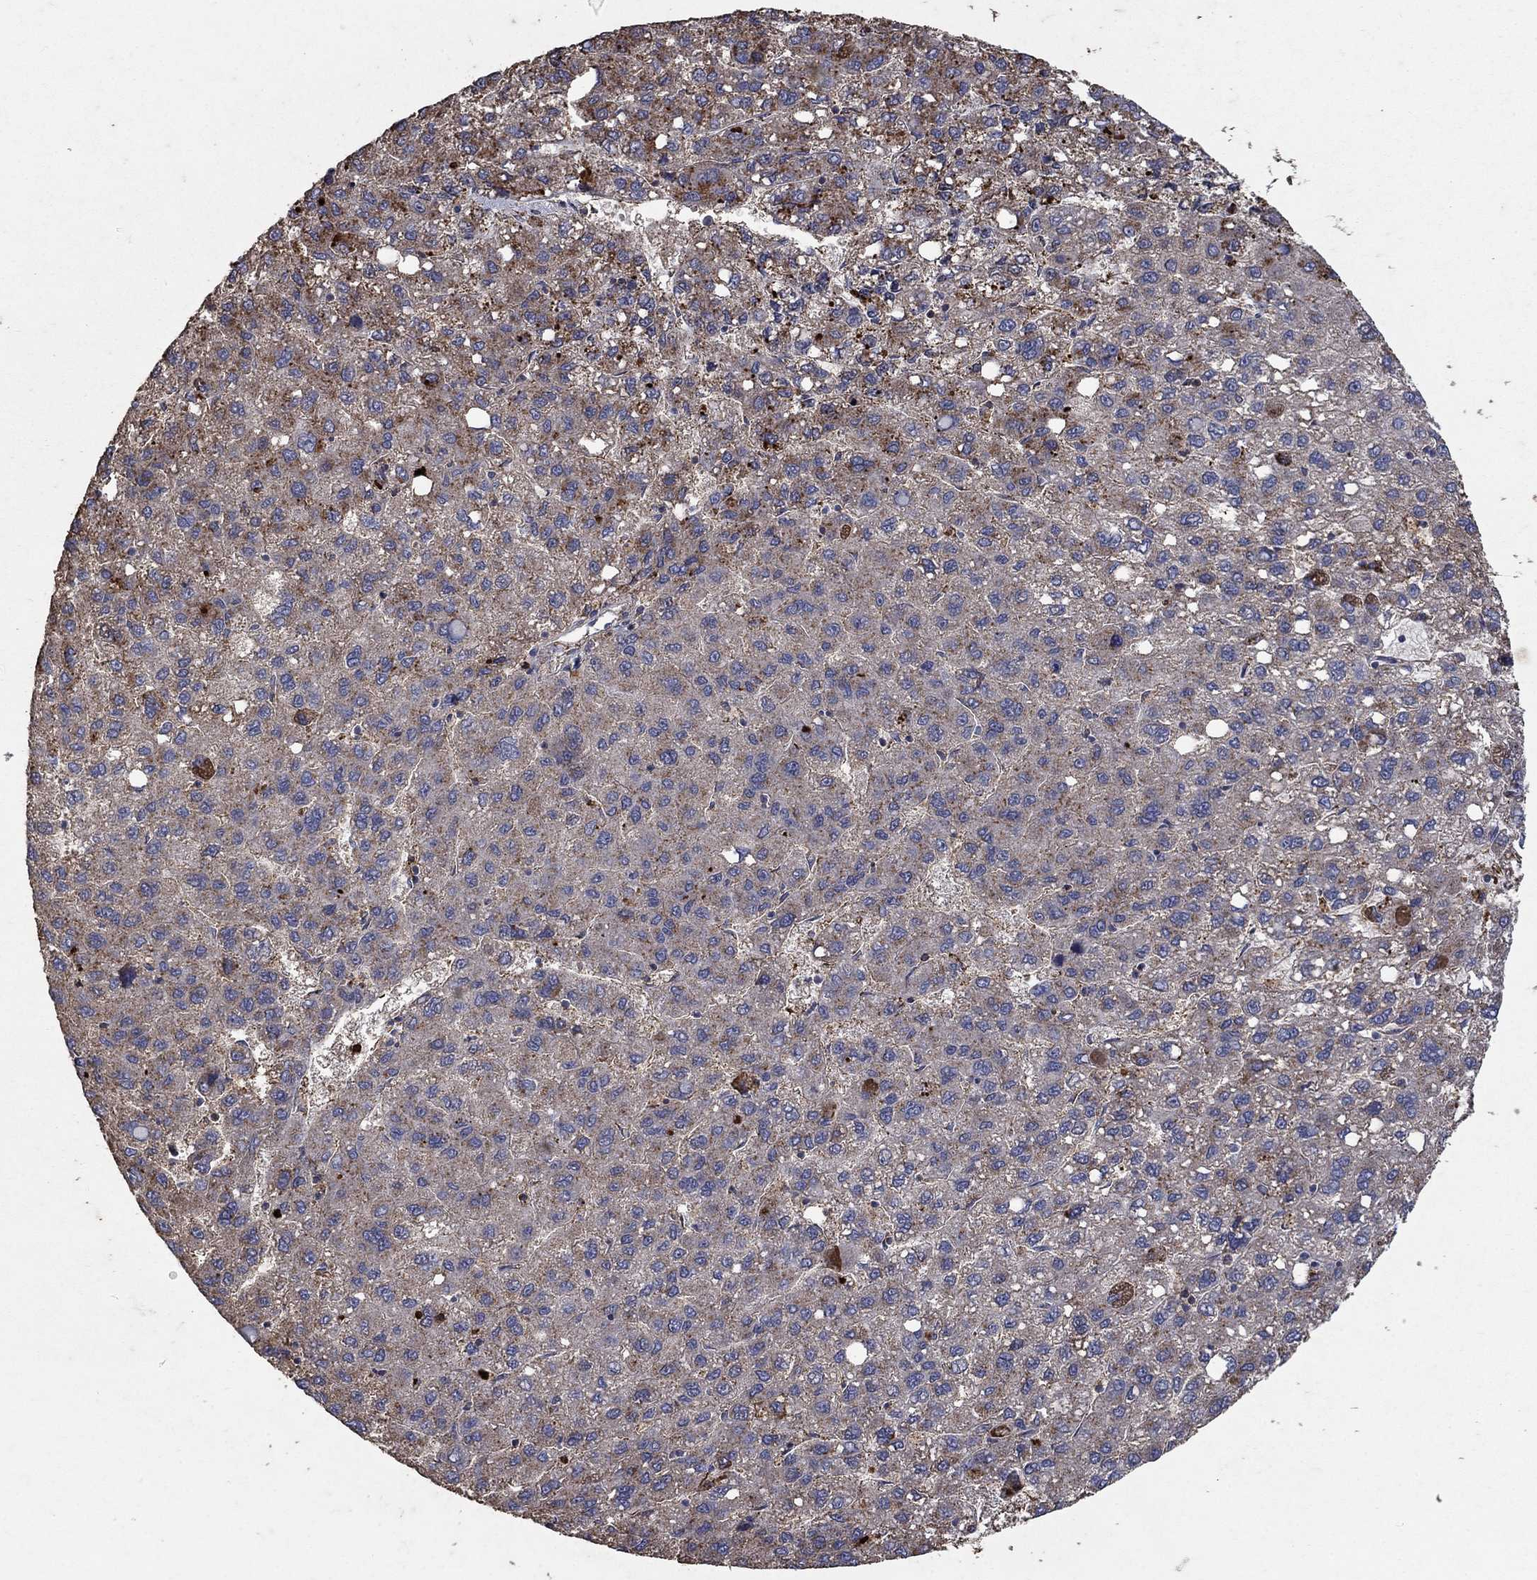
{"staining": {"intensity": "moderate", "quantity": "25%-75%", "location": "cytoplasmic/membranous"}, "tissue": "liver cancer", "cell_type": "Tumor cells", "image_type": "cancer", "snomed": [{"axis": "morphology", "description": "Carcinoma, Hepatocellular, NOS"}, {"axis": "topography", "description": "Liver"}], "caption": "Liver cancer (hepatocellular carcinoma) stained for a protein (brown) demonstrates moderate cytoplasmic/membranous positive positivity in approximately 25%-75% of tumor cells.", "gene": "CD24", "patient": {"sex": "female", "age": 82}}